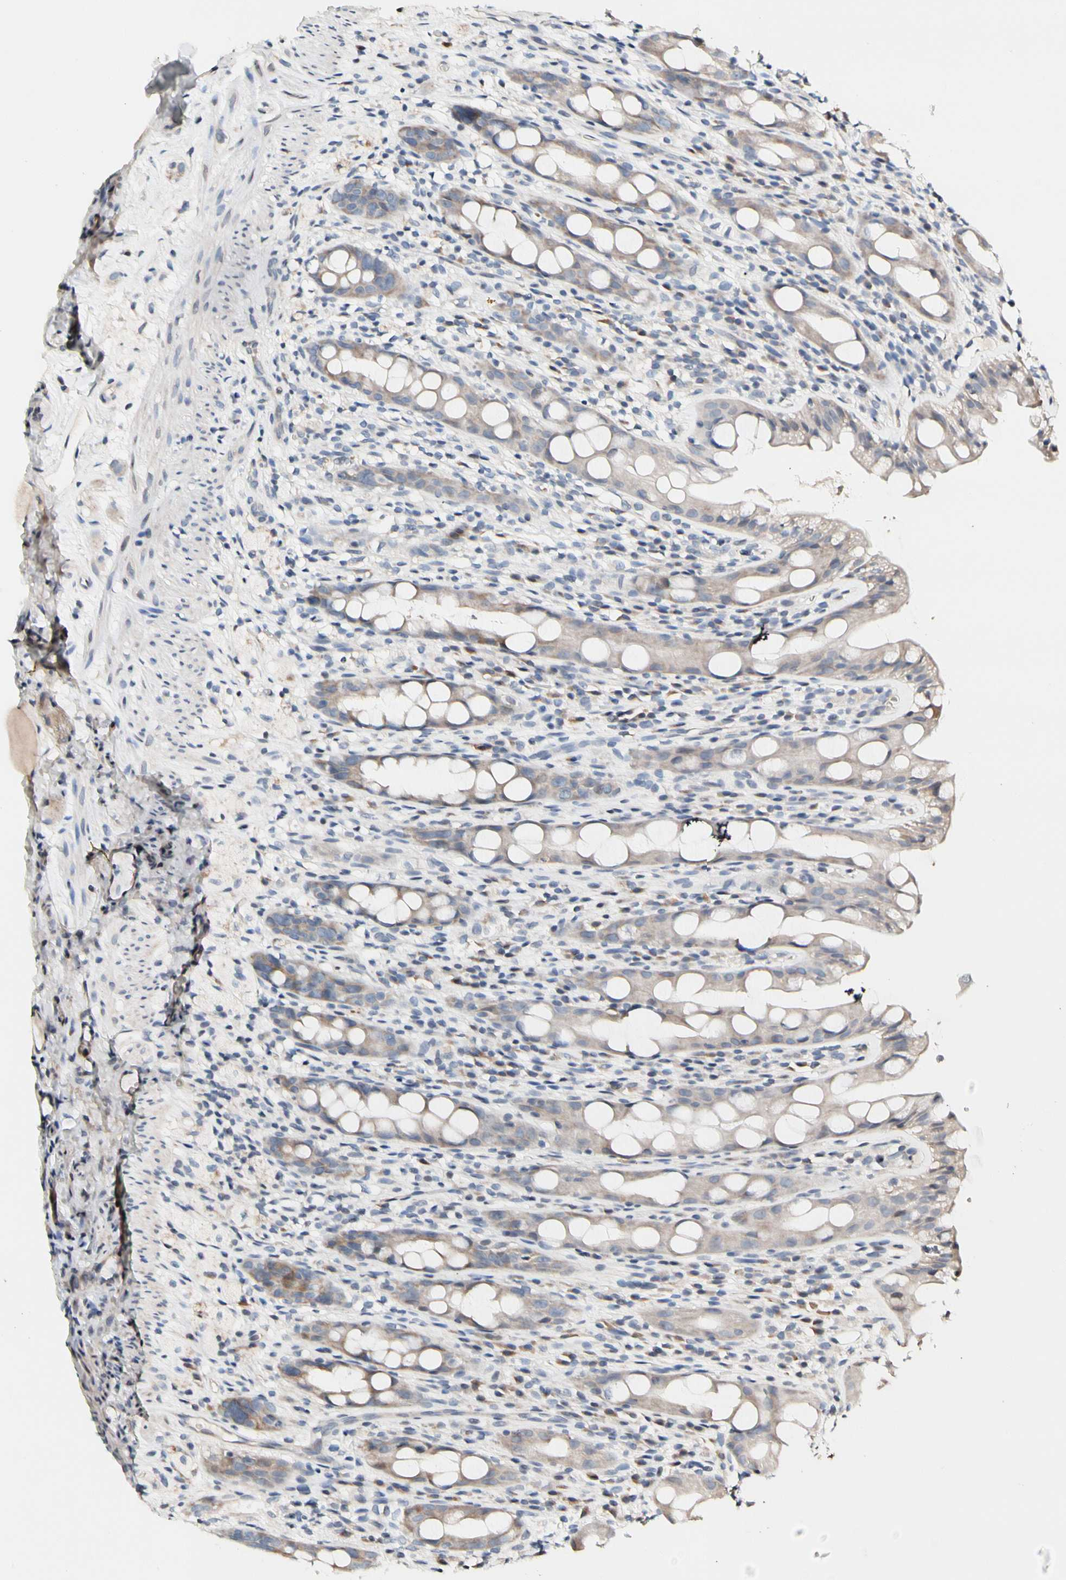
{"staining": {"intensity": "weak", "quantity": ">75%", "location": "cytoplasmic/membranous"}, "tissue": "rectum", "cell_type": "Glandular cells", "image_type": "normal", "snomed": [{"axis": "morphology", "description": "Normal tissue, NOS"}, {"axis": "topography", "description": "Rectum"}], "caption": "Immunohistochemical staining of unremarkable human rectum reveals low levels of weak cytoplasmic/membranous positivity in about >75% of glandular cells.", "gene": "SOX30", "patient": {"sex": "male", "age": 44}}